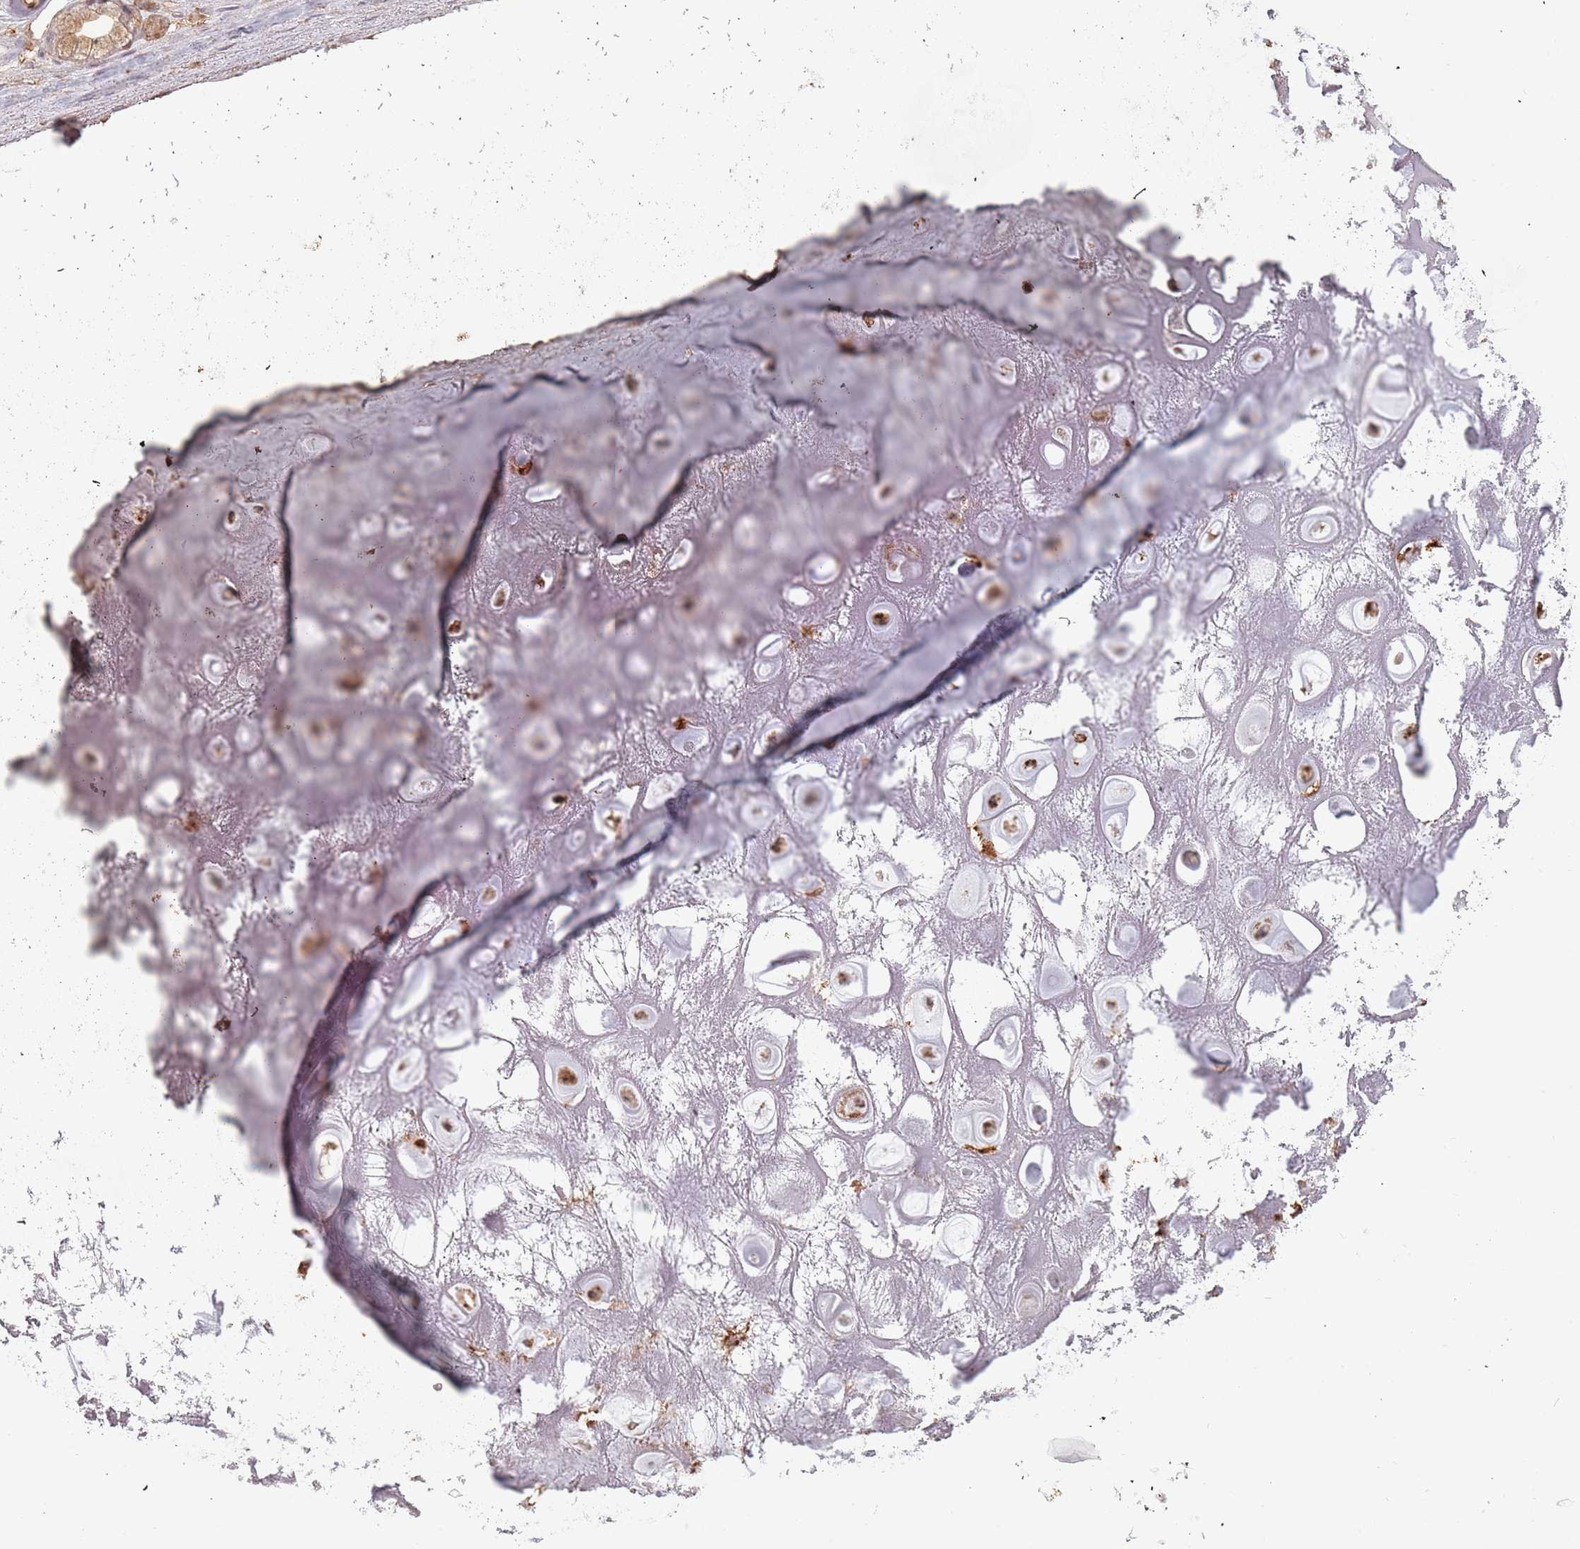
{"staining": {"intensity": "moderate", "quantity": ">75%", "location": "cytoplasmic/membranous"}, "tissue": "adipose tissue", "cell_type": "Adipocytes", "image_type": "normal", "snomed": [{"axis": "morphology", "description": "Normal tissue, NOS"}, {"axis": "topography", "description": "Cartilage tissue"}], "caption": "The immunohistochemical stain highlights moderate cytoplasmic/membranous positivity in adipocytes of normal adipose tissue.", "gene": "ATOSB", "patient": {"sex": "male", "age": 81}}